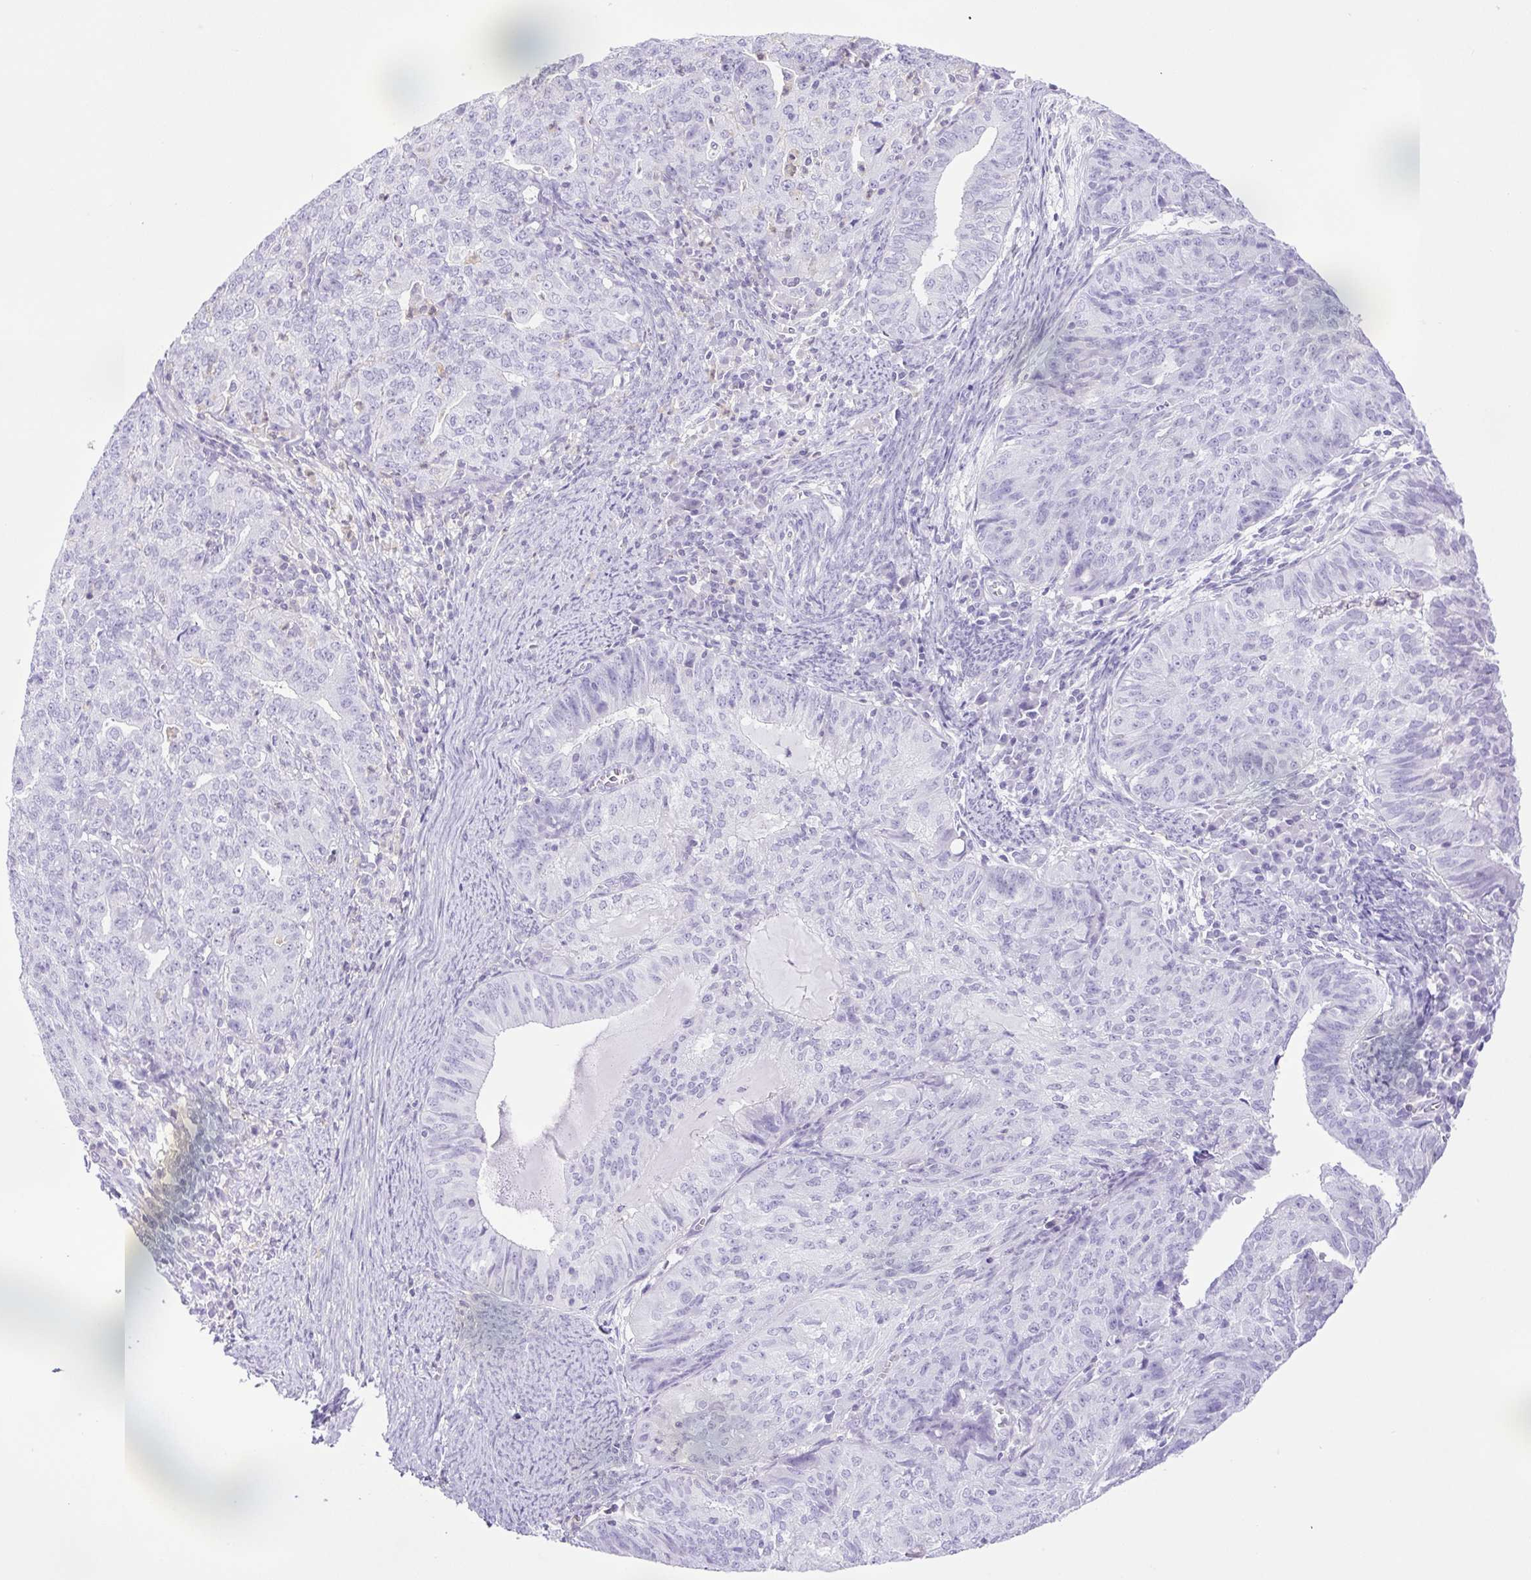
{"staining": {"intensity": "negative", "quantity": "none", "location": "none"}, "tissue": "endometrial cancer", "cell_type": "Tumor cells", "image_type": "cancer", "snomed": [{"axis": "morphology", "description": "Adenocarcinoma, NOS"}, {"axis": "topography", "description": "Endometrium"}], "caption": "This is a histopathology image of immunohistochemistry (IHC) staining of adenocarcinoma (endometrial), which shows no expression in tumor cells.", "gene": "SYNPR", "patient": {"sex": "female", "age": 82}}